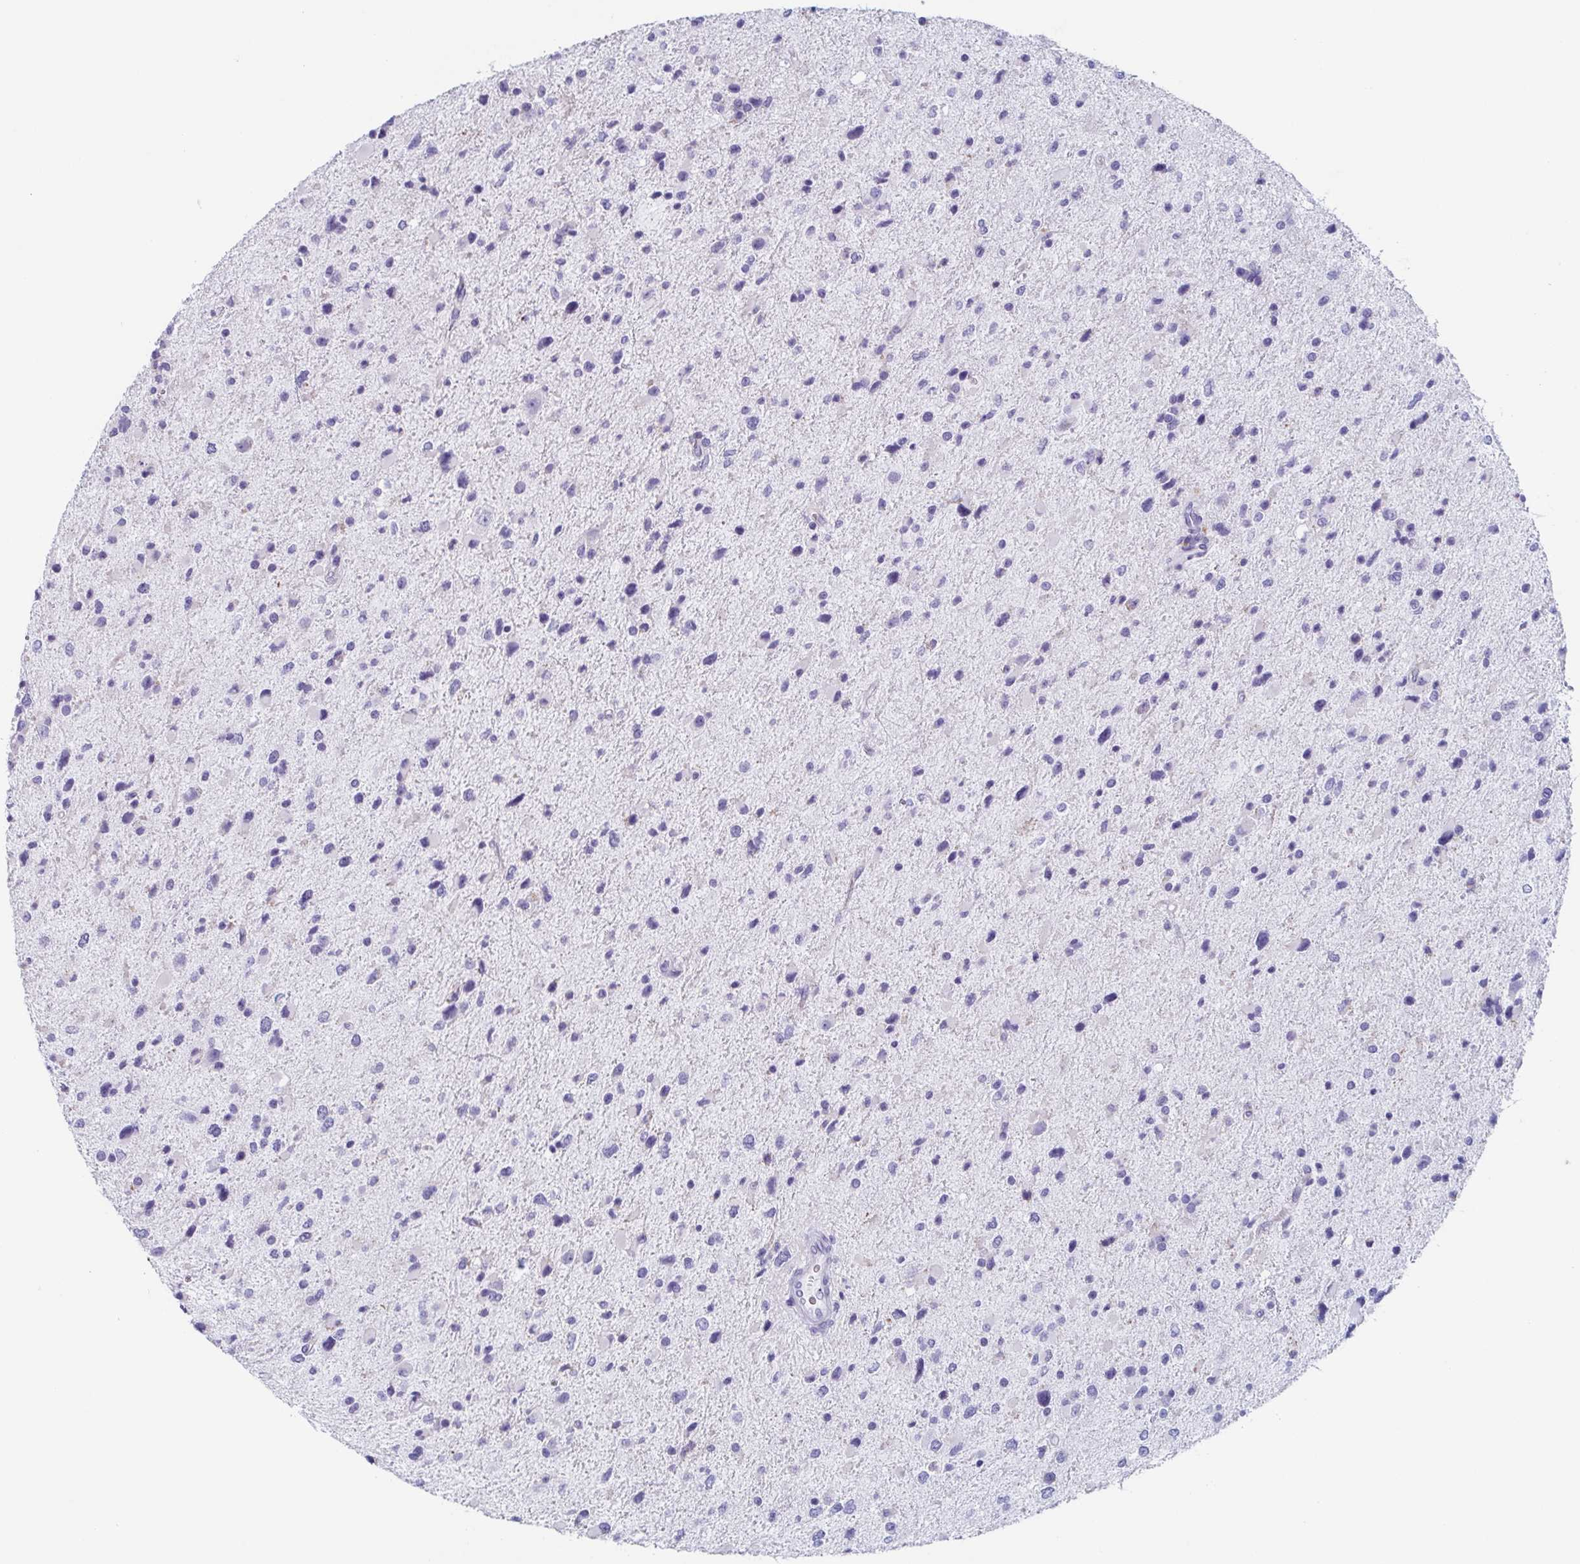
{"staining": {"intensity": "negative", "quantity": "none", "location": "none"}, "tissue": "glioma", "cell_type": "Tumor cells", "image_type": "cancer", "snomed": [{"axis": "morphology", "description": "Glioma, malignant, Low grade"}, {"axis": "topography", "description": "Brain"}], "caption": "Tumor cells are negative for brown protein staining in glioma. Nuclei are stained in blue.", "gene": "LYRM2", "patient": {"sex": "female", "age": 32}}